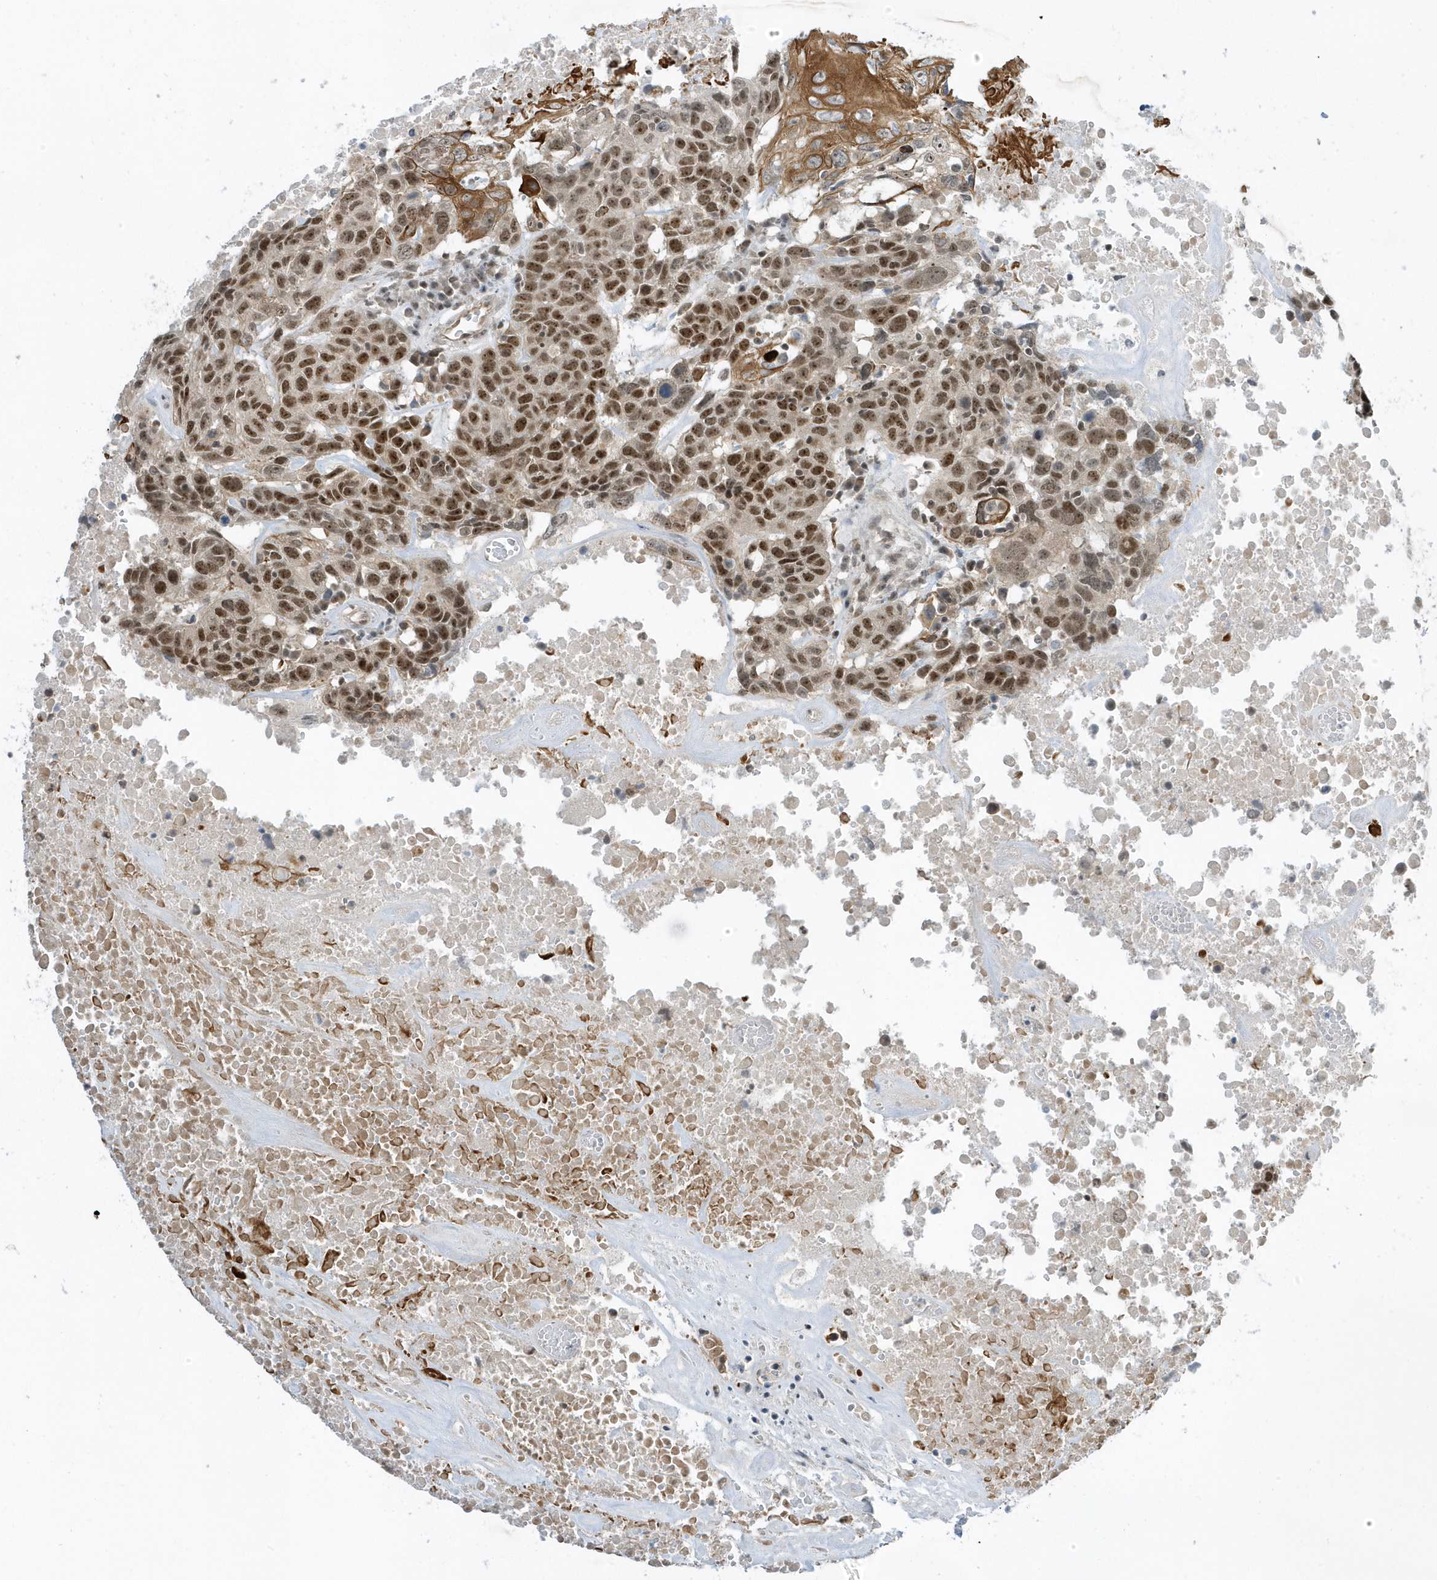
{"staining": {"intensity": "moderate", "quantity": ">75%", "location": "nuclear"}, "tissue": "head and neck cancer", "cell_type": "Tumor cells", "image_type": "cancer", "snomed": [{"axis": "morphology", "description": "Squamous cell carcinoma, NOS"}, {"axis": "topography", "description": "Head-Neck"}], "caption": "Human squamous cell carcinoma (head and neck) stained with a brown dye reveals moderate nuclear positive positivity in approximately >75% of tumor cells.", "gene": "ZNF740", "patient": {"sex": "male", "age": 66}}